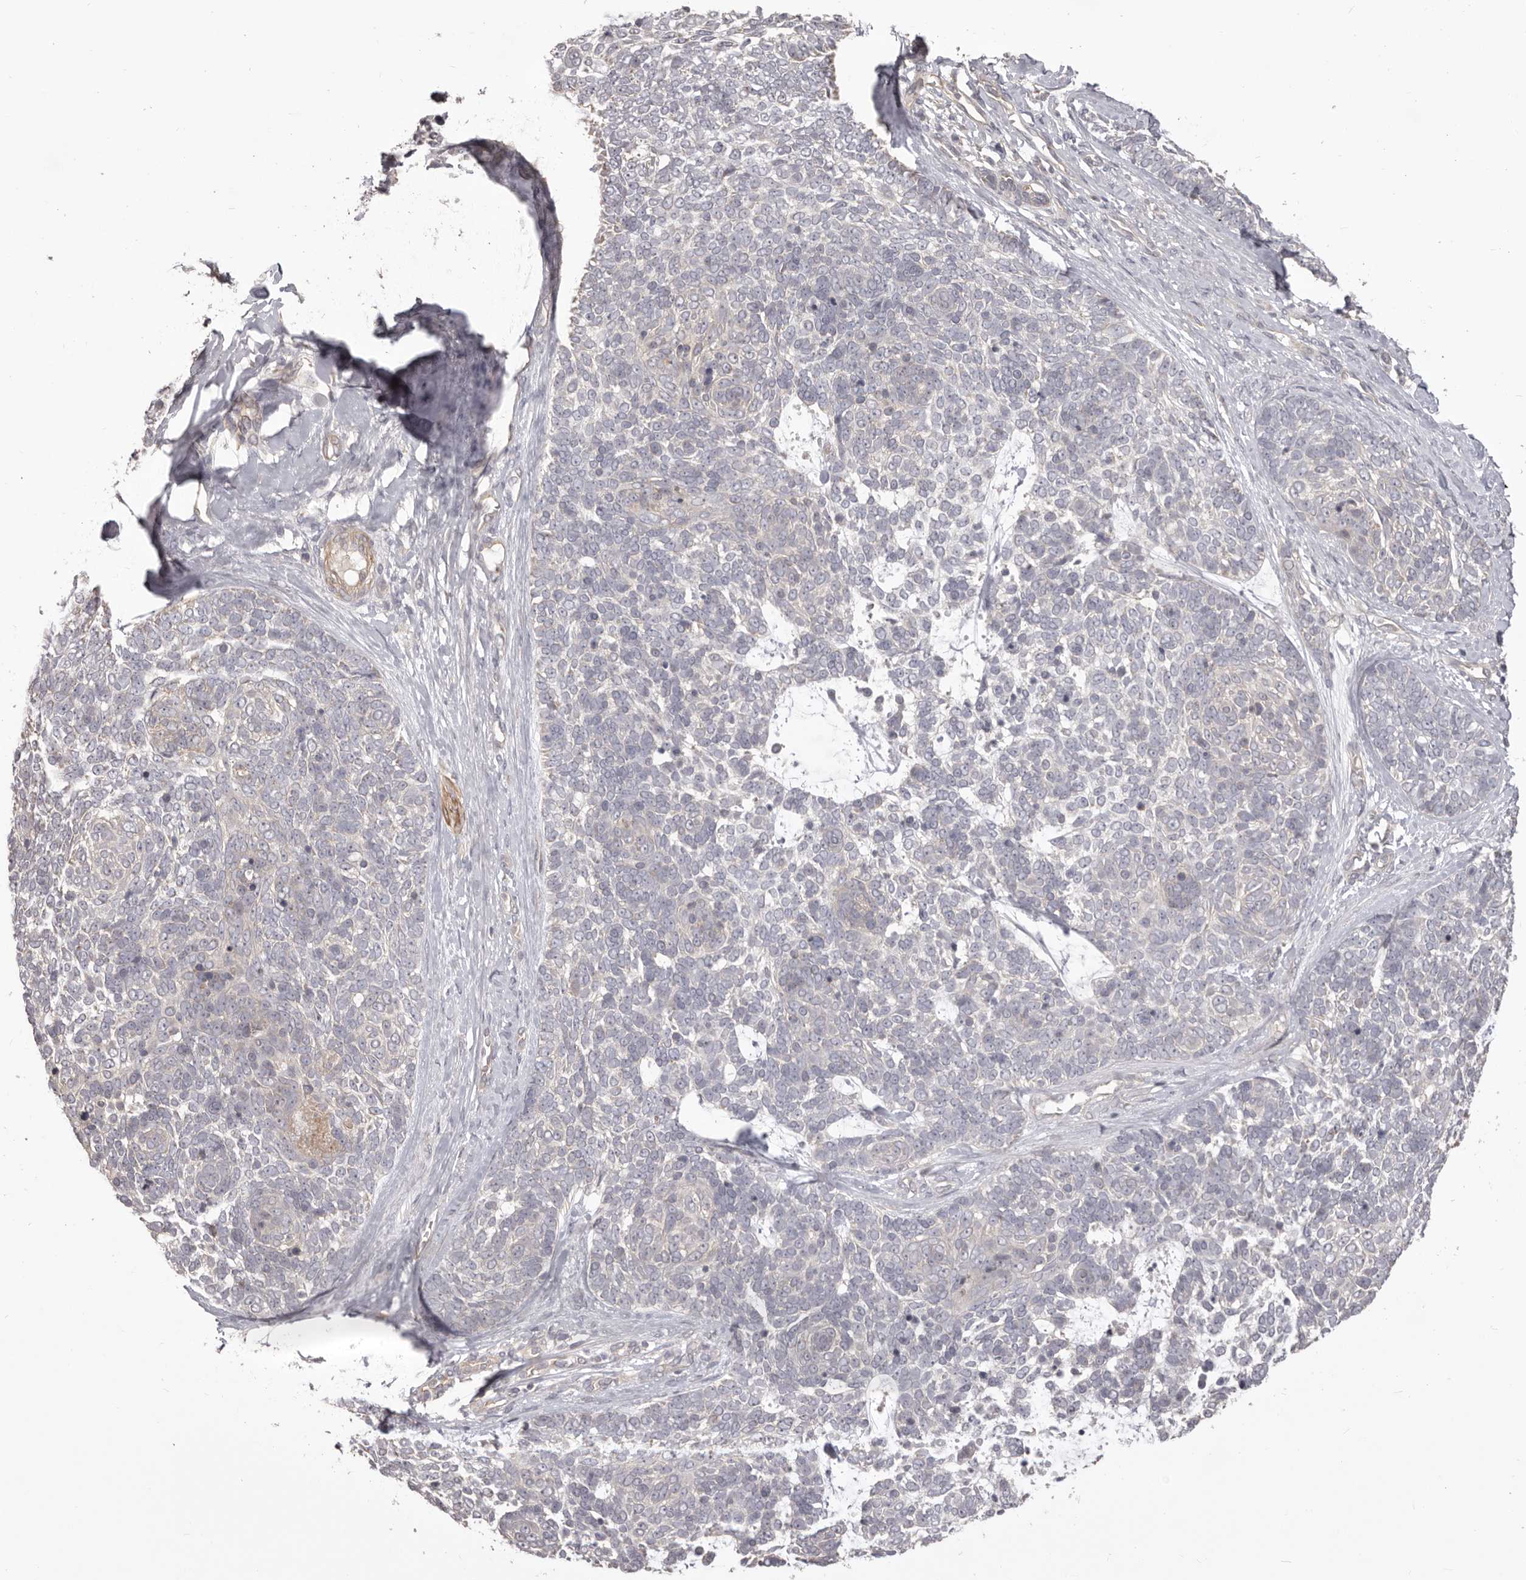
{"staining": {"intensity": "negative", "quantity": "none", "location": "none"}, "tissue": "skin cancer", "cell_type": "Tumor cells", "image_type": "cancer", "snomed": [{"axis": "morphology", "description": "Basal cell carcinoma"}, {"axis": "topography", "description": "Skin"}], "caption": "Immunohistochemical staining of skin basal cell carcinoma displays no significant expression in tumor cells.", "gene": "HRH1", "patient": {"sex": "female", "age": 81}}